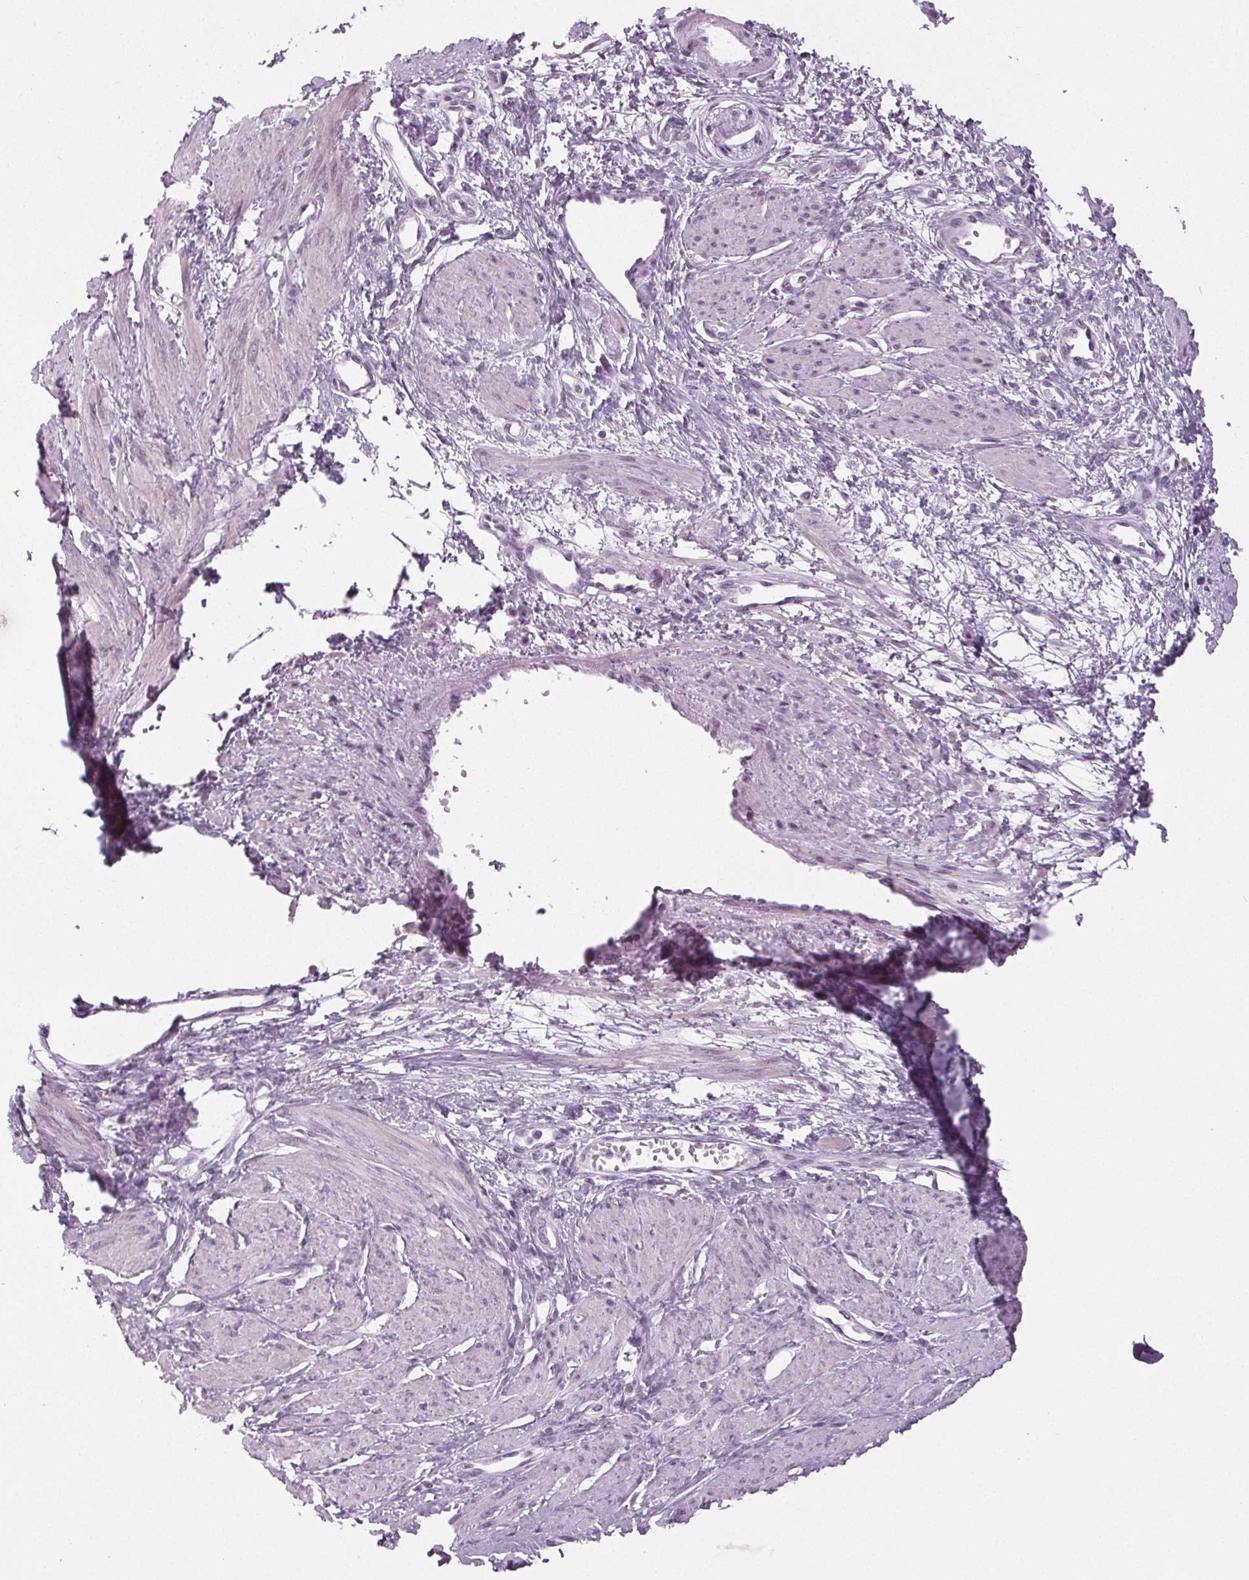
{"staining": {"intensity": "negative", "quantity": "none", "location": "none"}, "tissue": "smooth muscle", "cell_type": "Smooth muscle cells", "image_type": "normal", "snomed": [{"axis": "morphology", "description": "Normal tissue, NOS"}, {"axis": "topography", "description": "Smooth muscle"}, {"axis": "topography", "description": "Uterus"}], "caption": "This micrograph is of benign smooth muscle stained with immunohistochemistry to label a protein in brown with the nuclei are counter-stained blue. There is no staining in smooth muscle cells.", "gene": "IGF2BP1", "patient": {"sex": "female", "age": 39}}